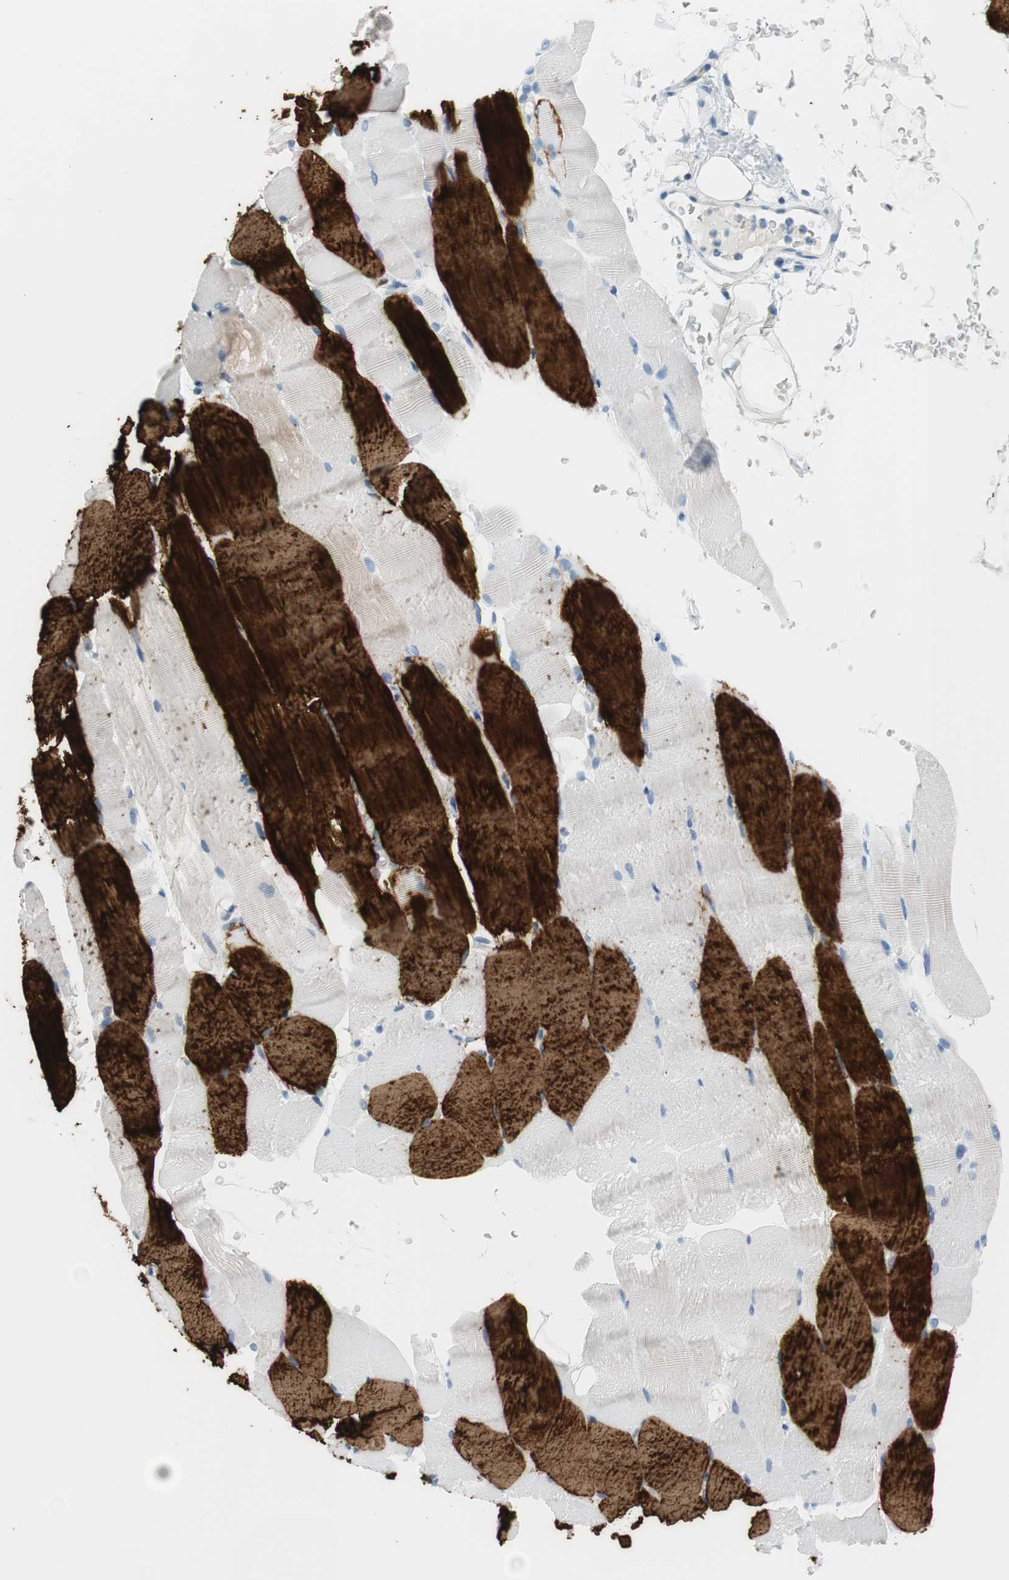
{"staining": {"intensity": "strong", "quantity": "25%-75%", "location": "cytoplasmic/membranous"}, "tissue": "skeletal muscle", "cell_type": "Myocytes", "image_type": "normal", "snomed": [{"axis": "morphology", "description": "Normal tissue, NOS"}, {"axis": "topography", "description": "Skeletal muscle"}, {"axis": "topography", "description": "Parathyroid gland"}], "caption": "The histopathology image exhibits immunohistochemical staining of benign skeletal muscle. There is strong cytoplasmic/membranous positivity is seen in about 25%-75% of myocytes.", "gene": "MYH1", "patient": {"sex": "female", "age": 37}}